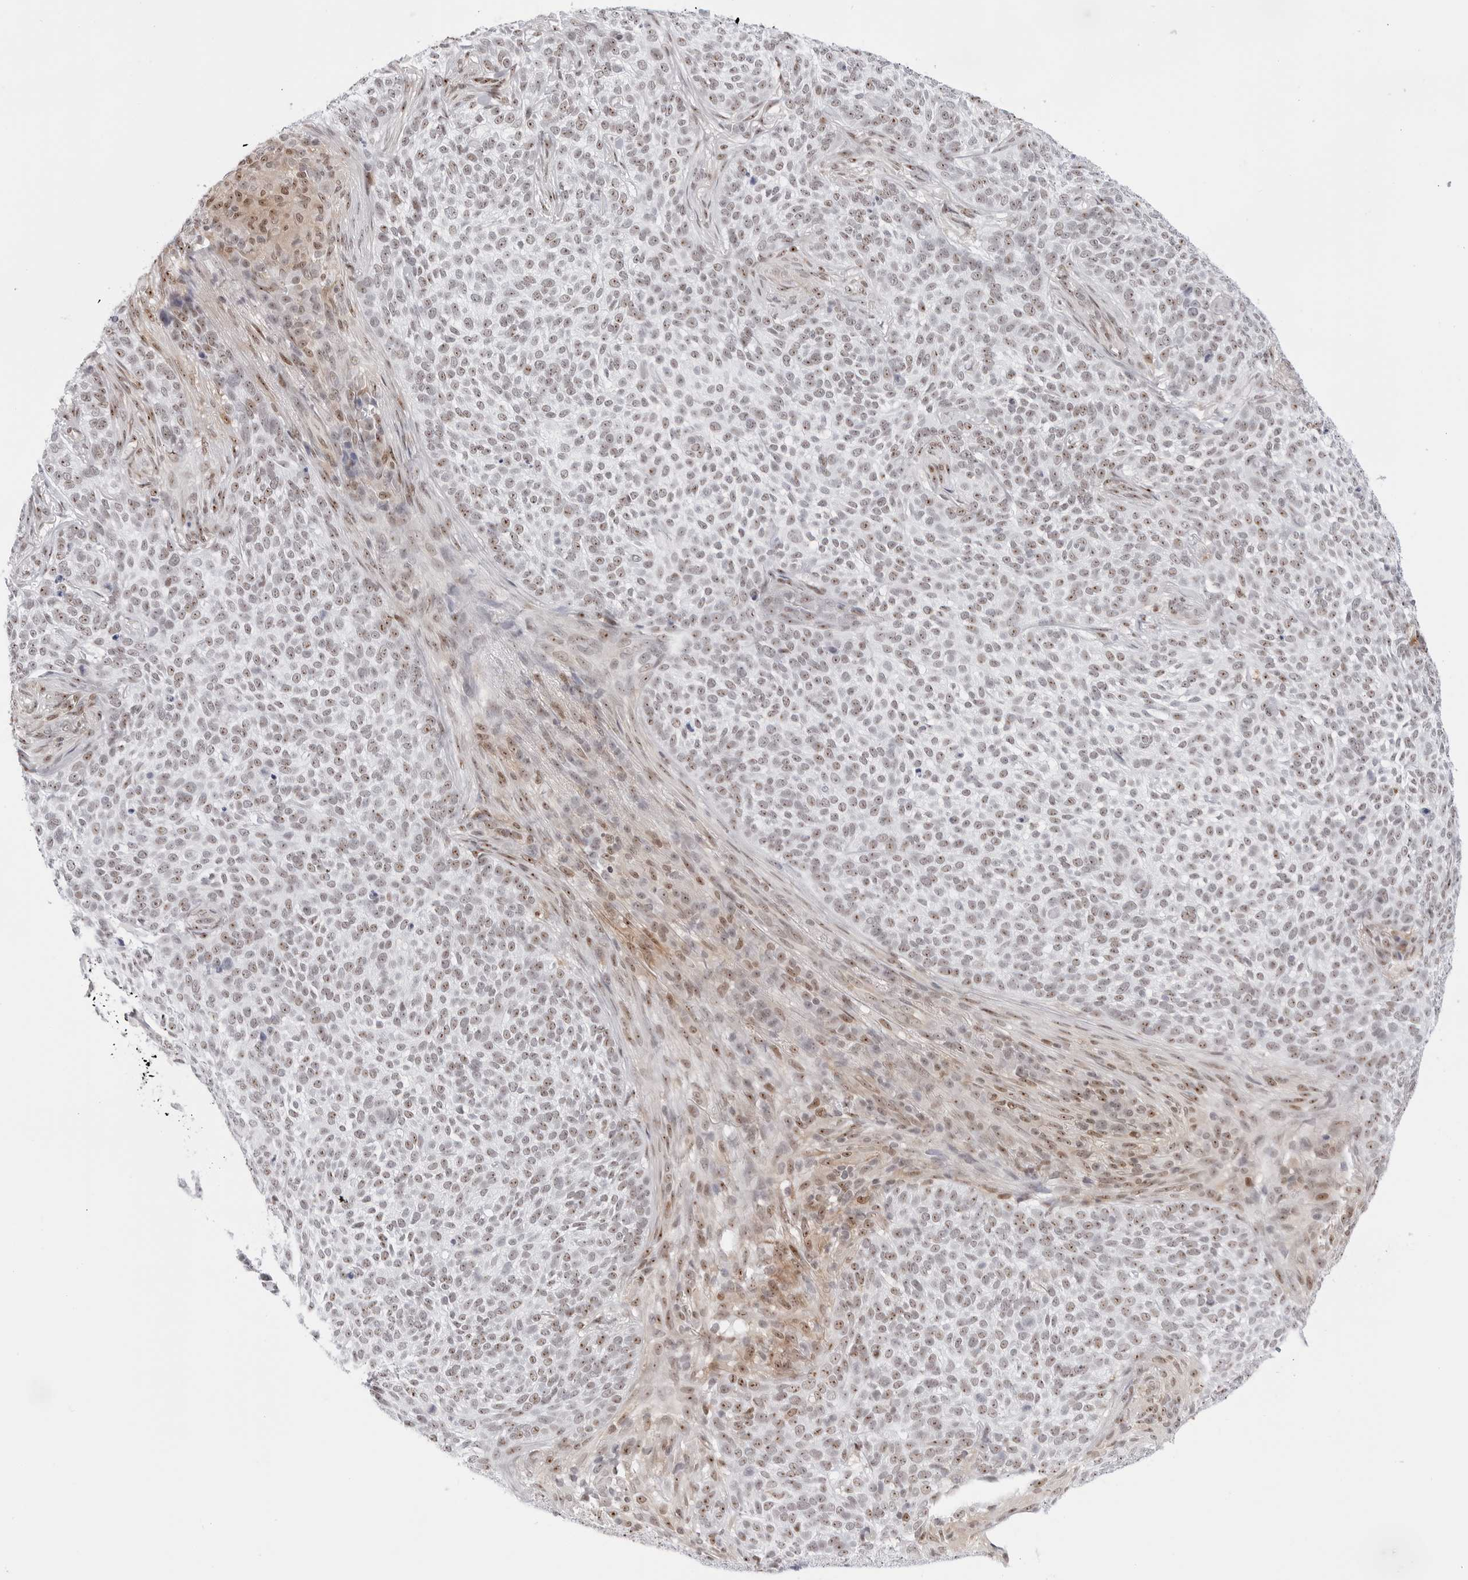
{"staining": {"intensity": "weak", "quantity": ">75%", "location": "nuclear"}, "tissue": "skin cancer", "cell_type": "Tumor cells", "image_type": "cancer", "snomed": [{"axis": "morphology", "description": "Basal cell carcinoma"}, {"axis": "topography", "description": "Skin"}], "caption": "Protein staining shows weak nuclear staining in about >75% of tumor cells in skin basal cell carcinoma. Using DAB (3,3'-diaminobenzidine) (brown) and hematoxylin (blue) stains, captured at high magnification using brightfield microscopy.", "gene": "C1orf162", "patient": {"sex": "female", "age": 64}}